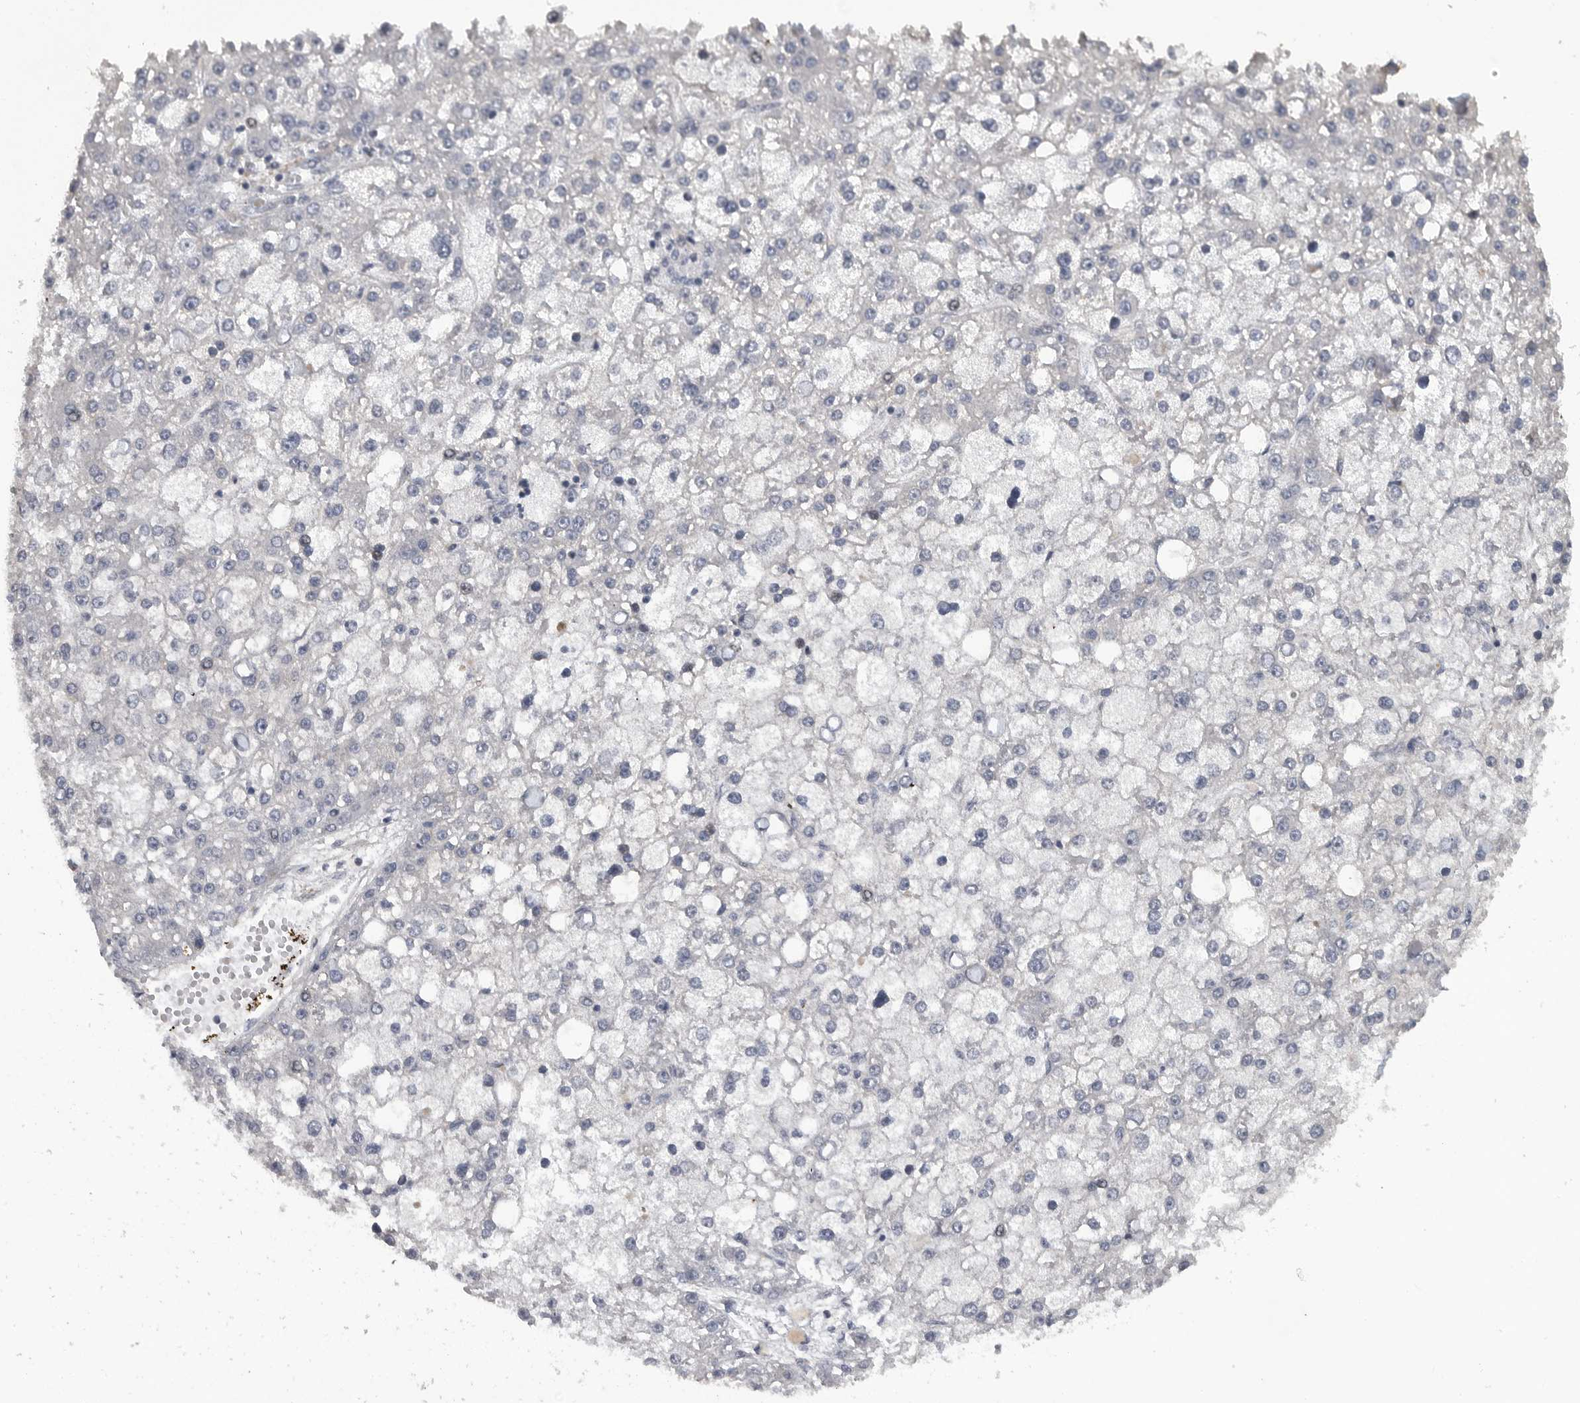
{"staining": {"intensity": "negative", "quantity": "none", "location": "none"}, "tissue": "liver cancer", "cell_type": "Tumor cells", "image_type": "cancer", "snomed": [{"axis": "morphology", "description": "Carcinoma, Hepatocellular, NOS"}, {"axis": "topography", "description": "Liver"}], "caption": "Tumor cells show no significant positivity in liver hepatocellular carcinoma.", "gene": "TMPRSS11F", "patient": {"sex": "male", "age": 67}}